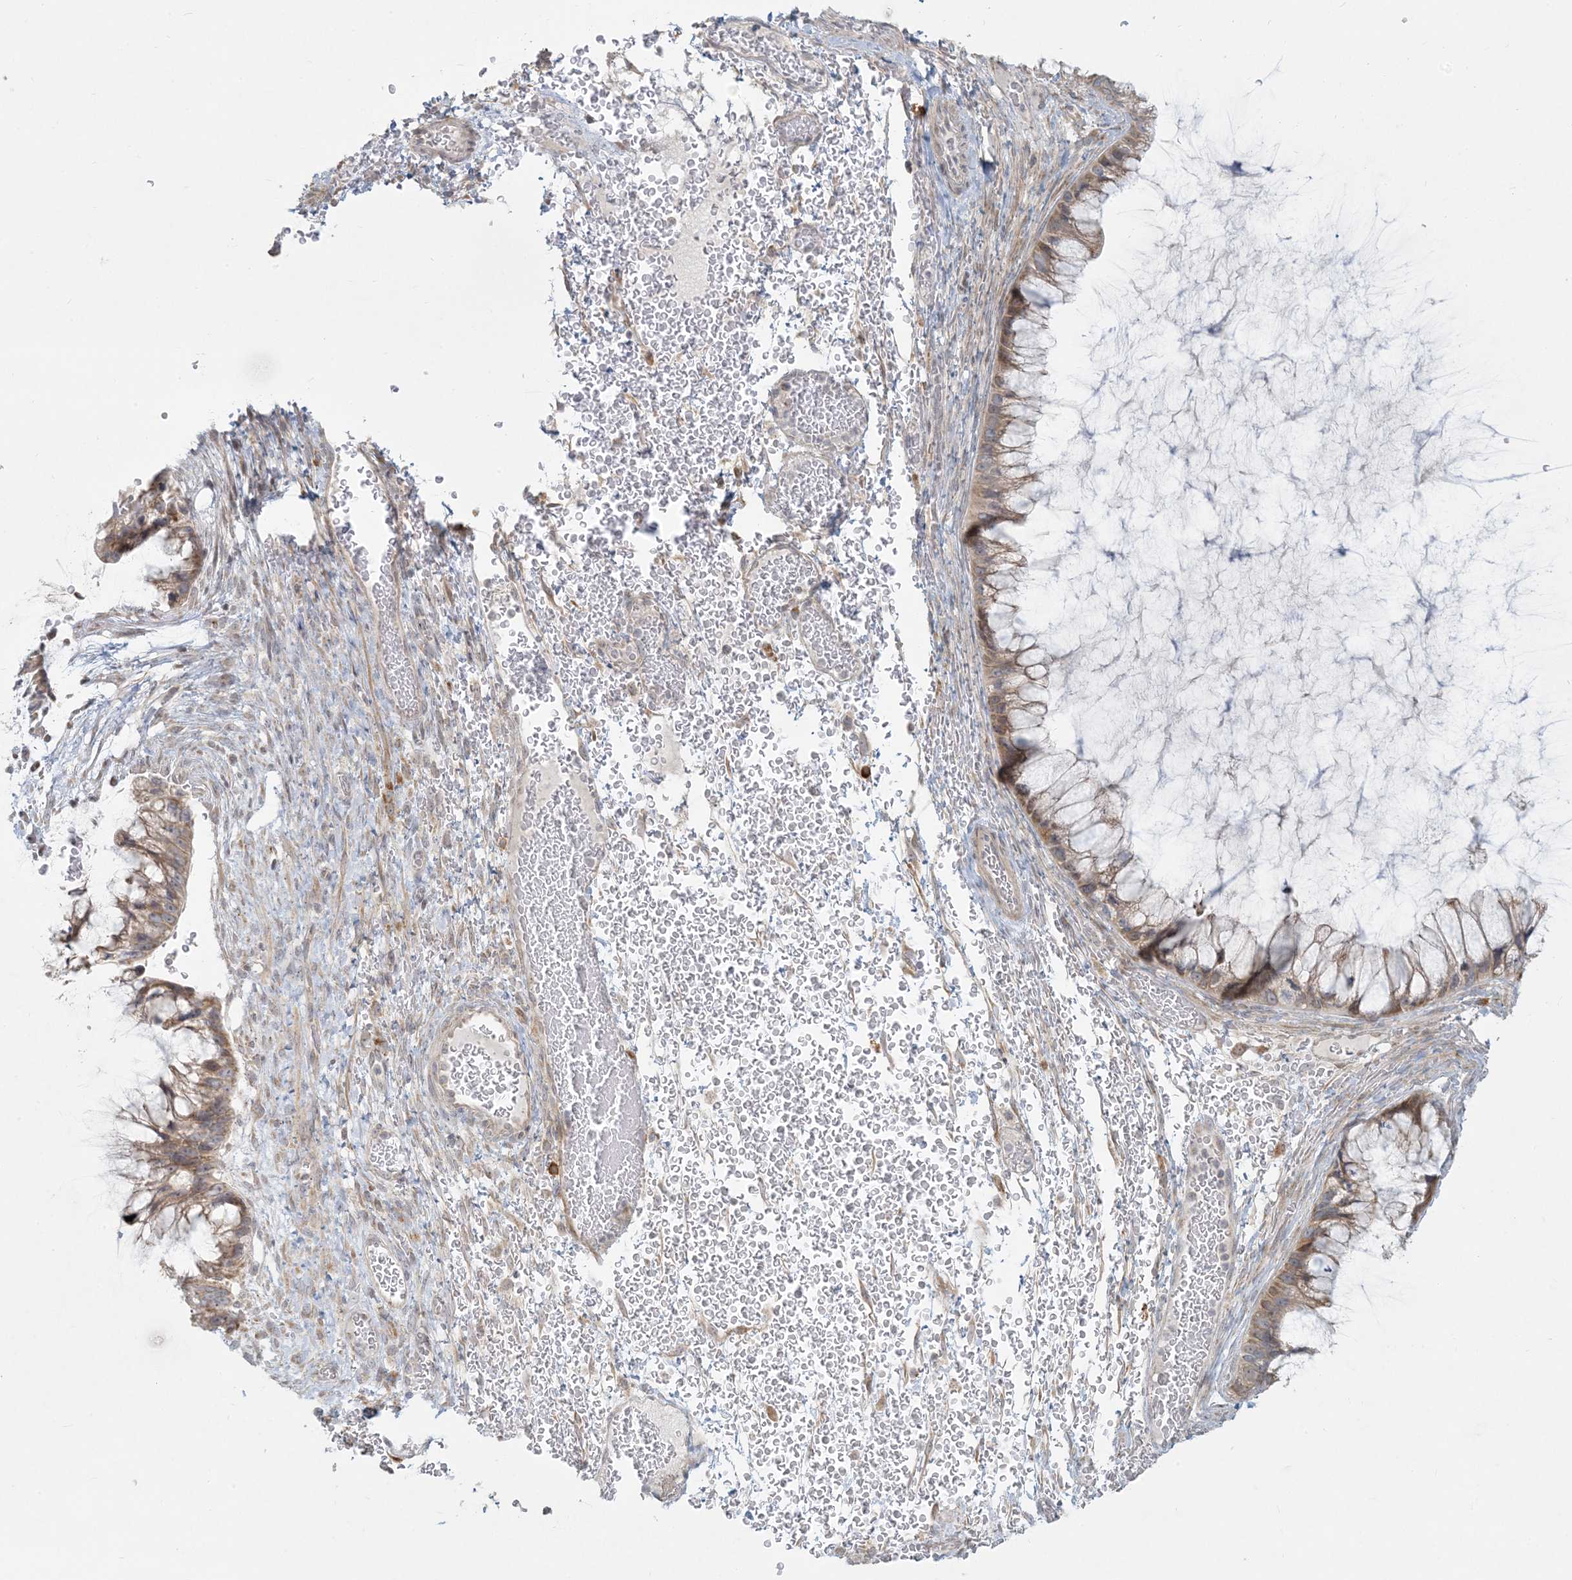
{"staining": {"intensity": "weak", "quantity": ">75%", "location": "cytoplasmic/membranous"}, "tissue": "ovarian cancer", "cell_type": "Tumor cells", "image_type": "cancer", "snomed": [{"axis": "morphology", "description": "Cystadenocarcinoma, mucinous, NOS"}, {"axis": "topography", "description": "Ovary"}], "caption": "A brown stain highlights weak cytoplasmic/membranous staining of a protein in human mucinous cystadenocarcinoma (ovarian) tumor cells. (brown staining indicates protein expression, while blue staining denotes nuclei).", "gene": "MCAT", "patient": {"sex": "female", "age": 37}}